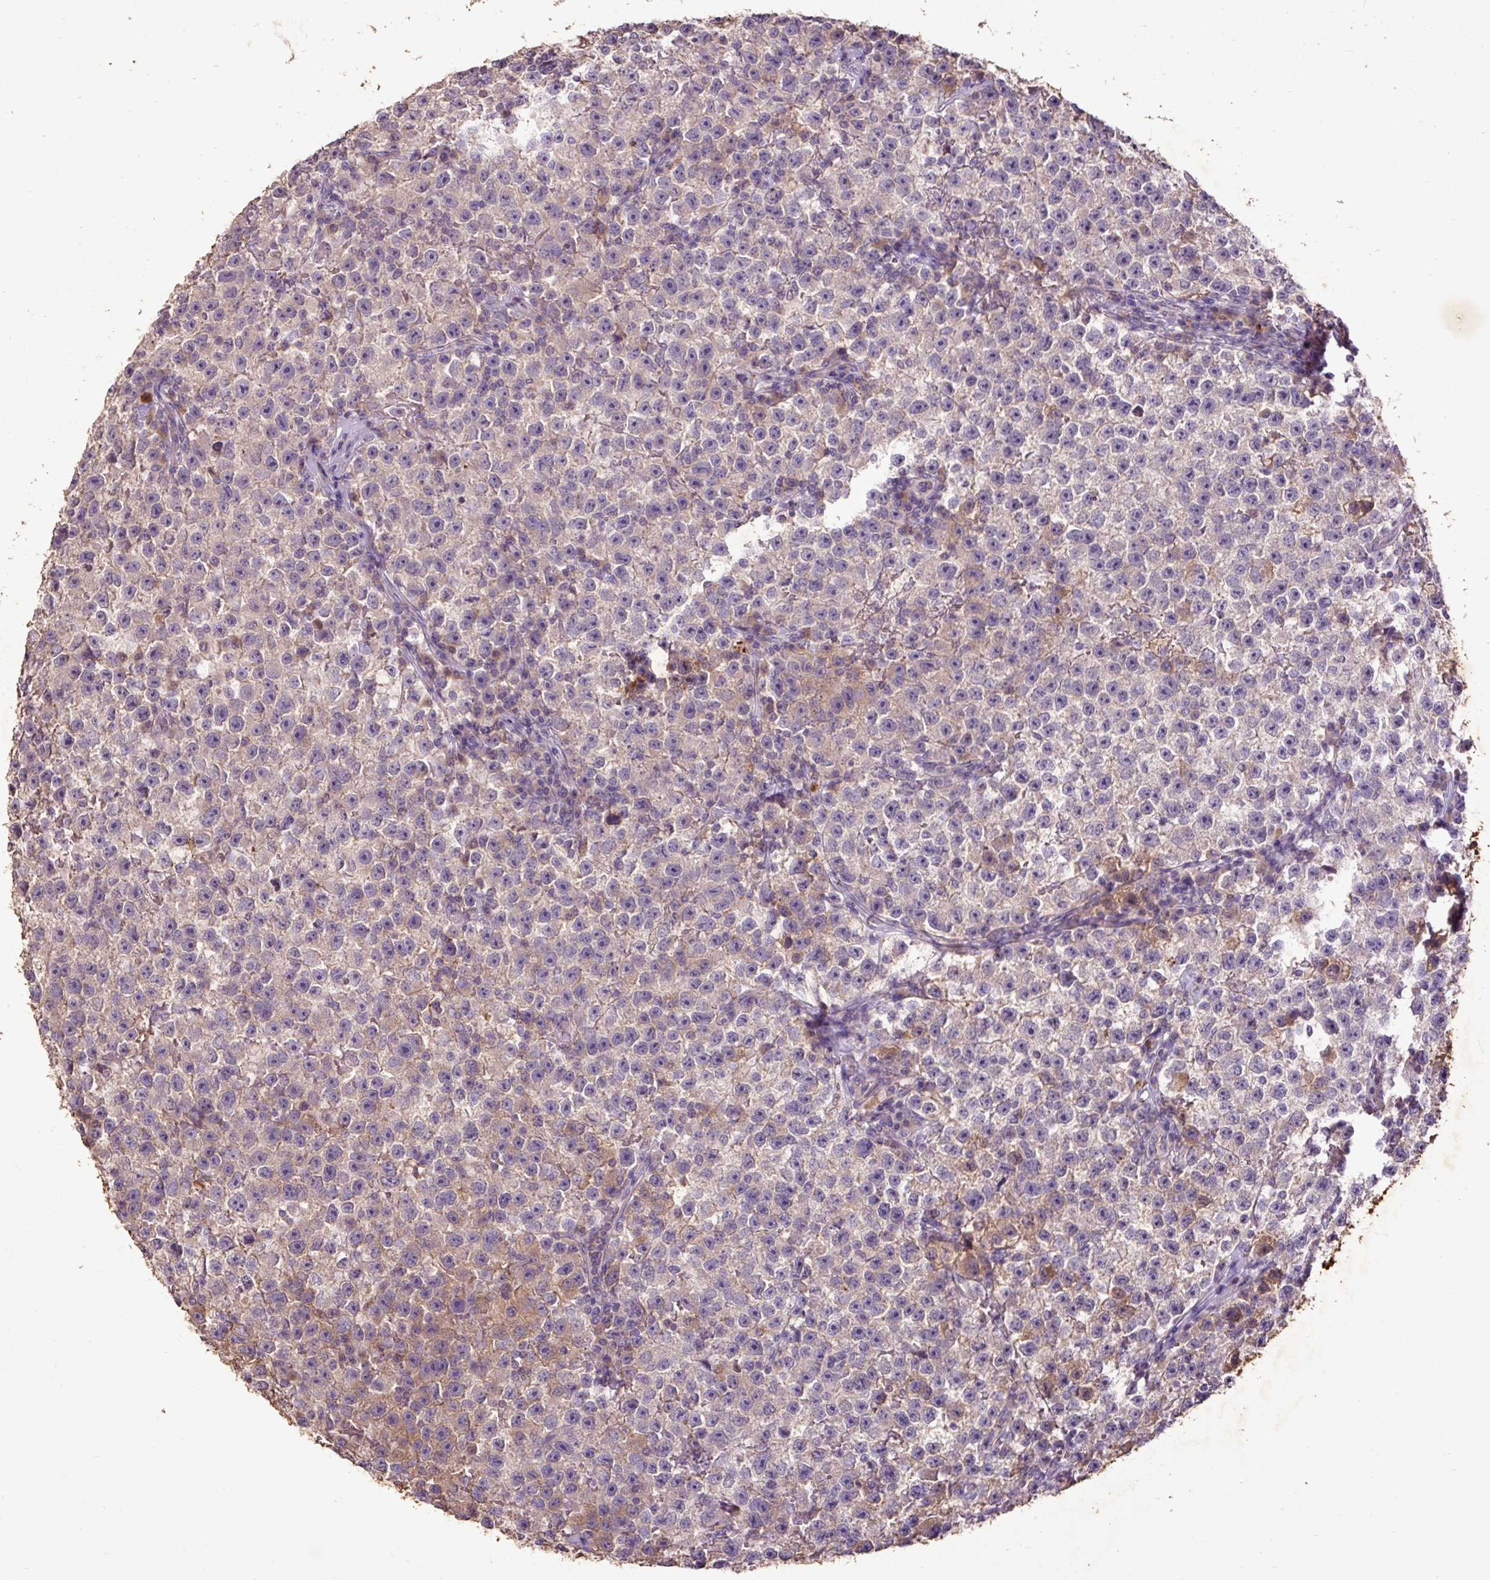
{"staining": {"intensity": "negative", "quantity": "none", "location": "none"}, "tissue": "testis cancer", "cell_type": "Tumor cells", "image_type": "cancer", "snomed": [{"axis": "morphology", "description": "Seminoma, NOS"}, {"axis": "topography", "description": "Testis"}], "caption": "This micrograph is of testis seminoma stained with immunohistochemistry to label a protein in brown with the nuclei are counter-stained blue. There is no positivity in tumor cells. (Immunohistochemistry, brightfield microscopy, high magnification).", "gene": "LRTM2", "patient": {"sex": "male", "age": 22}}